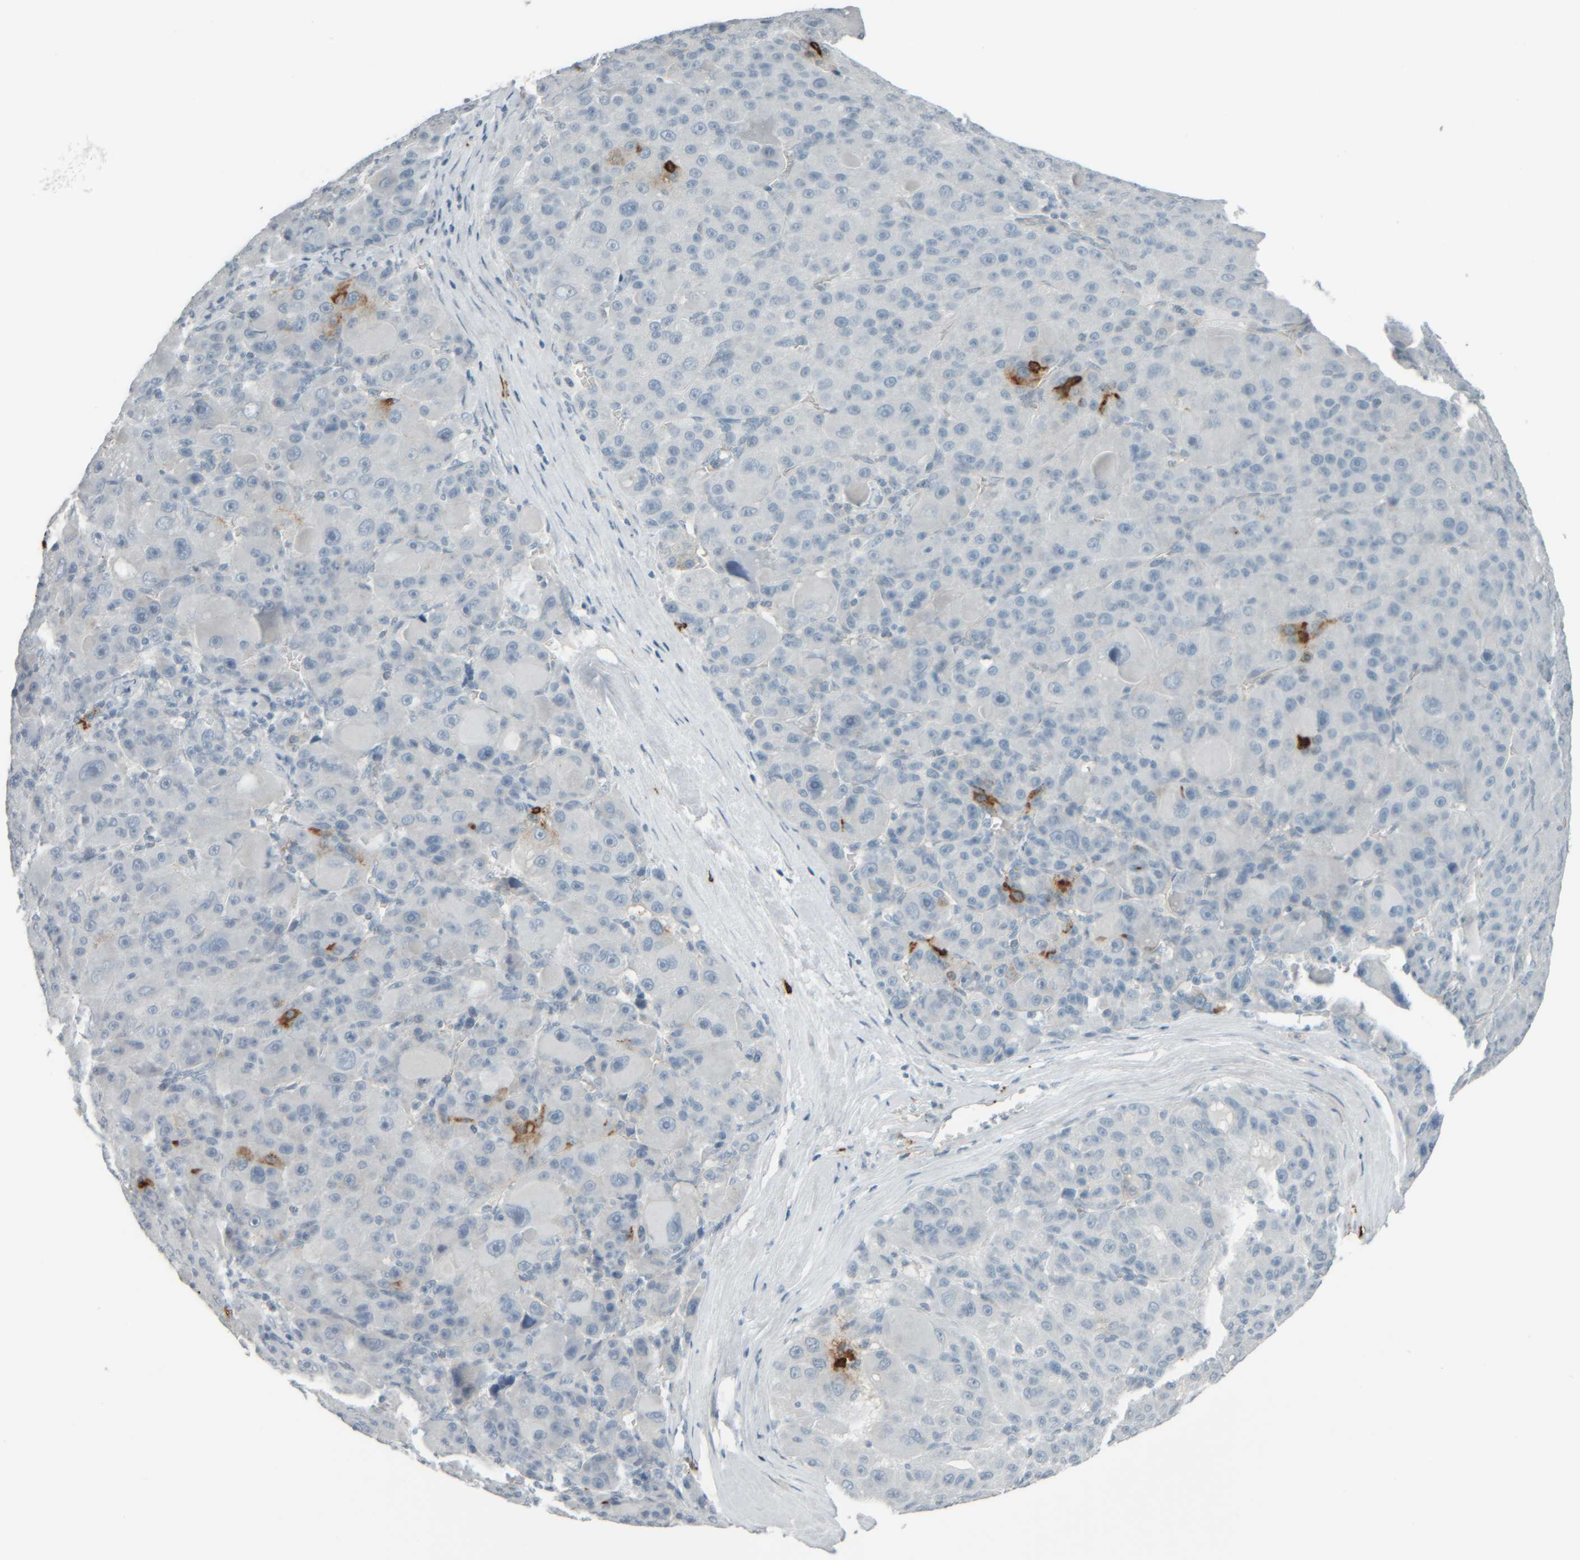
{"staining": {"intensity": "negative", "quantity": "none", "location": "none"}, "tissue": "liver cancer", "cell_type": "Tumor cells", "image_type": "cancer", "snomed": [{"axis": "morphology", "description": "Carcinoma, Hepatocellular, NOS"}, {"axis": "topography", "description": "Liver"}], "caption": "High magnification brightfield microscopy of liver cancer (hepatocellular carcinoma) stained with DAB (3,3'-diaminobenzidine) (brown) and counterstained with hematoxylin (blue): tumor cells show no significant staining. Brightfield microscopy of IHC stained with DAB (3,3'-diaminobenzidine) (brown) and hematoxylin (blue), captured at high magnification.", "gene": "TPSAB1", "patient": {"sex": "male", "age": 76}}